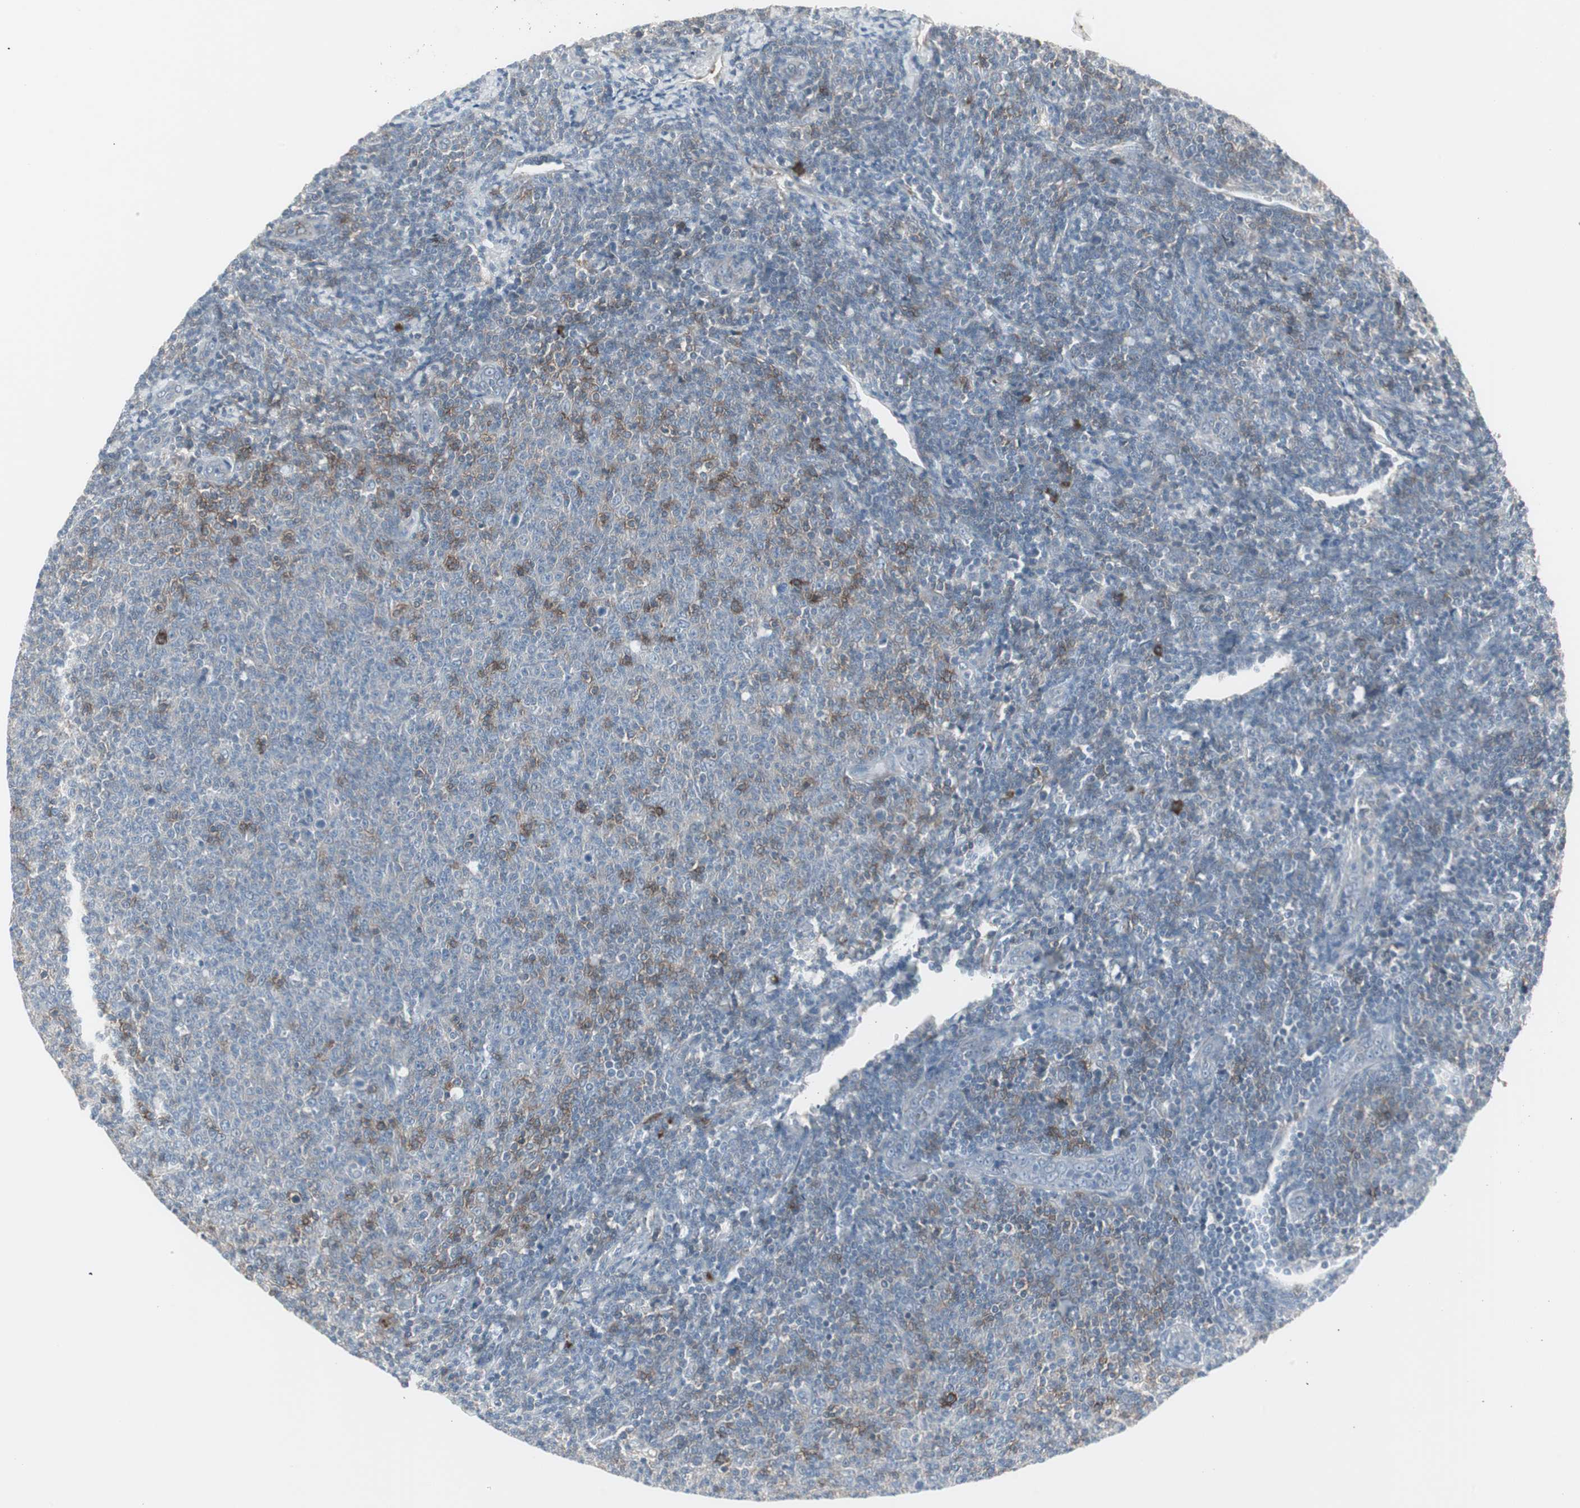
{"staining": {"intensity": "weak", "quantity": "<25%", "location": "cytoplasmic/membranous"}, "tissue": "lymphoma", "cell_type": "Tumor cells", "image_type": "cancer", "snomed": [{"axis": "morphology", "description": "Malignant lymphoma, non-Hodgkin's type, Low grade"}, {"axis": "topography", "description": "Lymph node"}], "caption": "The immunohistochemistry image has no significant expression in tumor cells of low-grade malignant lymphoma, non-Hodgkin's type tissue.", "gene": "ZSCAN32", "patient": {"sex": "male", "age": 66}}